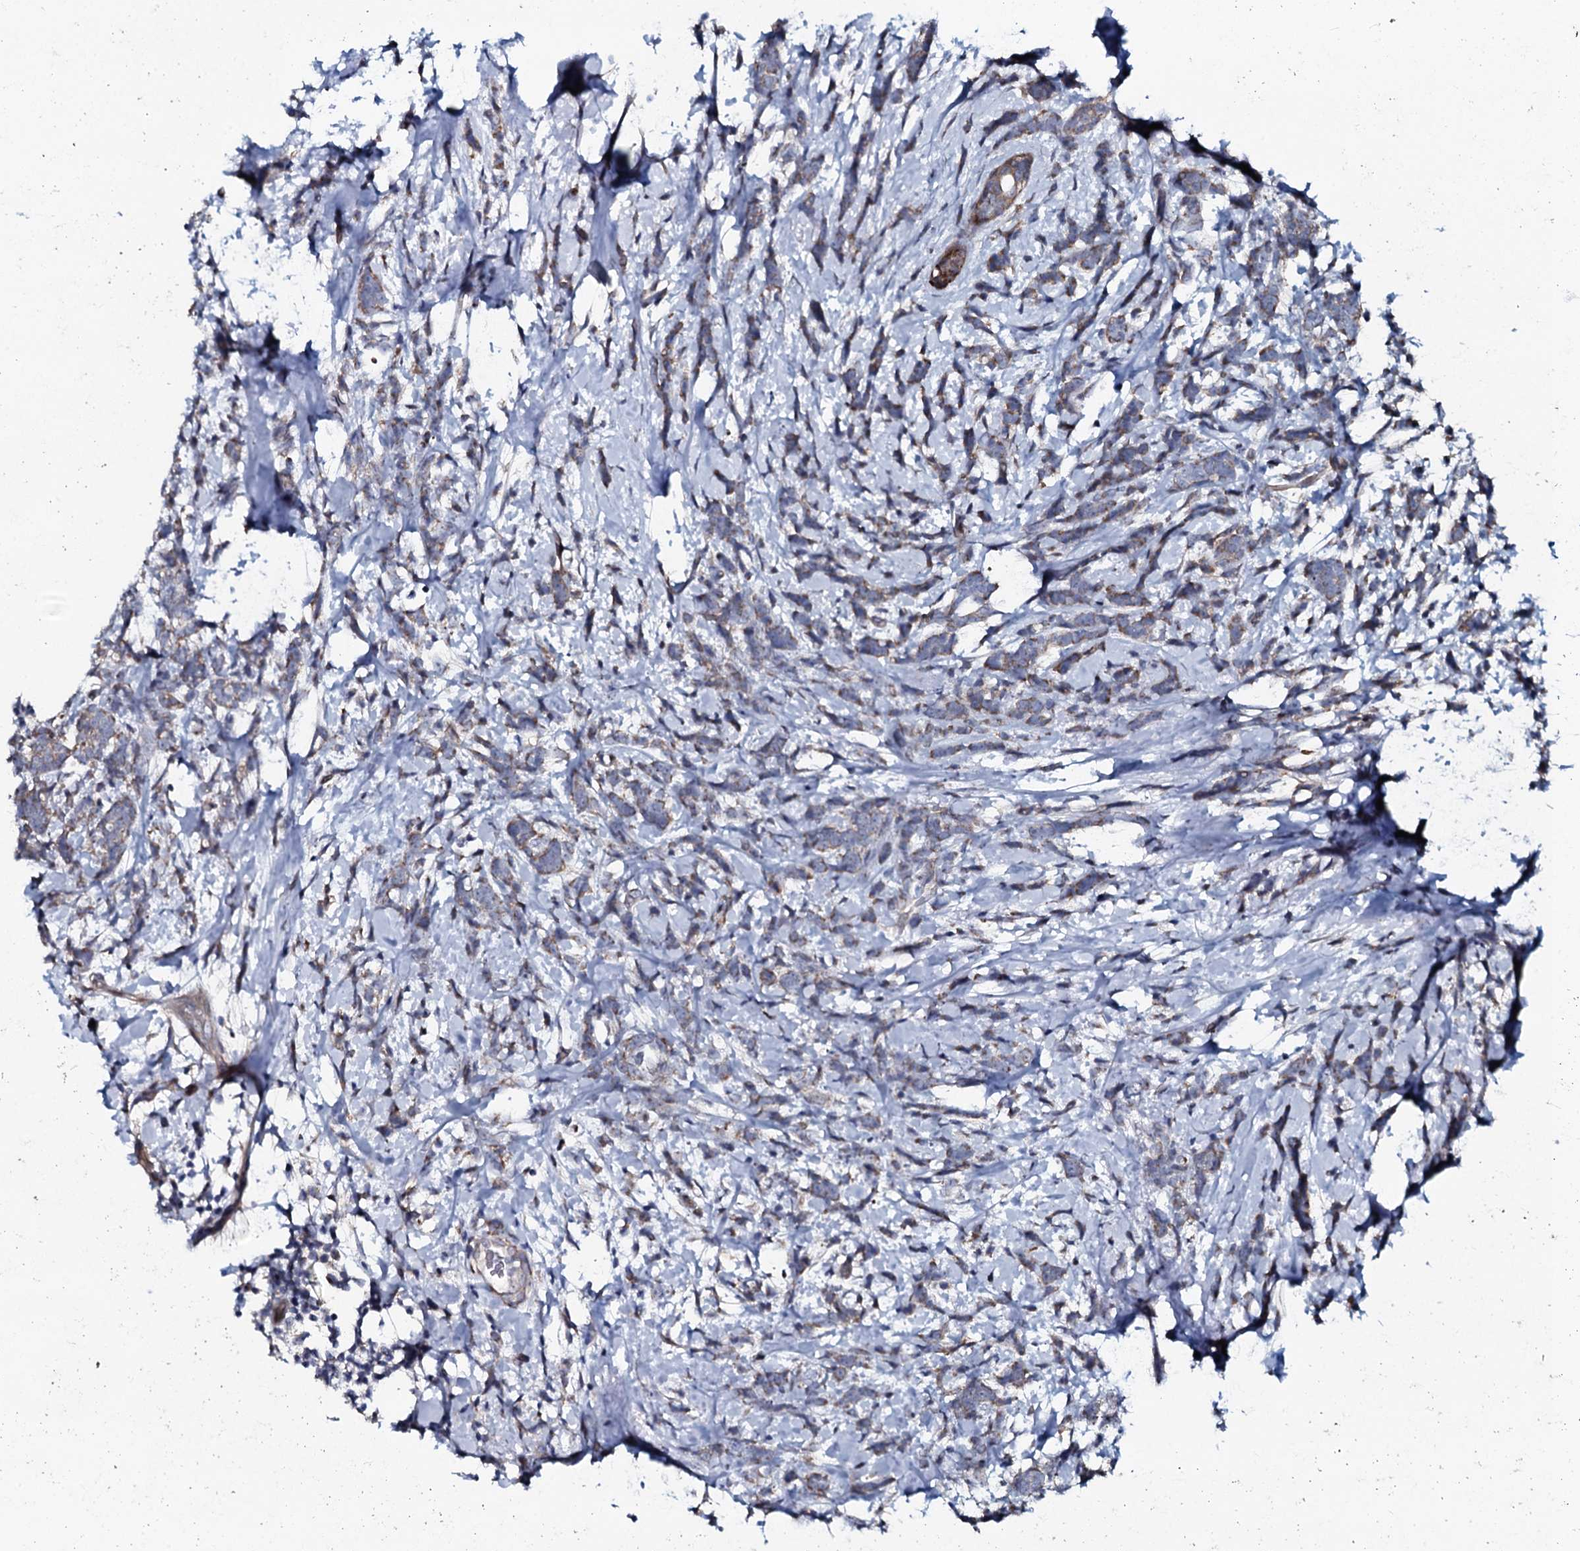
{"staining": {"intensity": "weak", "quantity": "25%-75%", "location": "cytoplasmic/membranous"}, "tissue": "breast cancer", "cell_type": "Tumor cells", "image_type": "cancer", "snomed": [{"axis": "morphology", "description": "Lobular carcinoma"}, {"axis": "topography", "description": "Breast"}], "caption": "Immunohistochemistry staining of lobular carcinoma (breast), which demonstrates low levels of weak cytoplasmic/membranous expression in about 25%-75% of tumor cells indicating weak cytoplasmic/membranous protein staining. The staining was performed using DAB (3,3'-diaminobenzidine) (brown) for protein detection and nuclei were counterstained in hematoxylin (blue).", "gene": "KCTD4", "patient": {"sex": "female", "age": 58}}